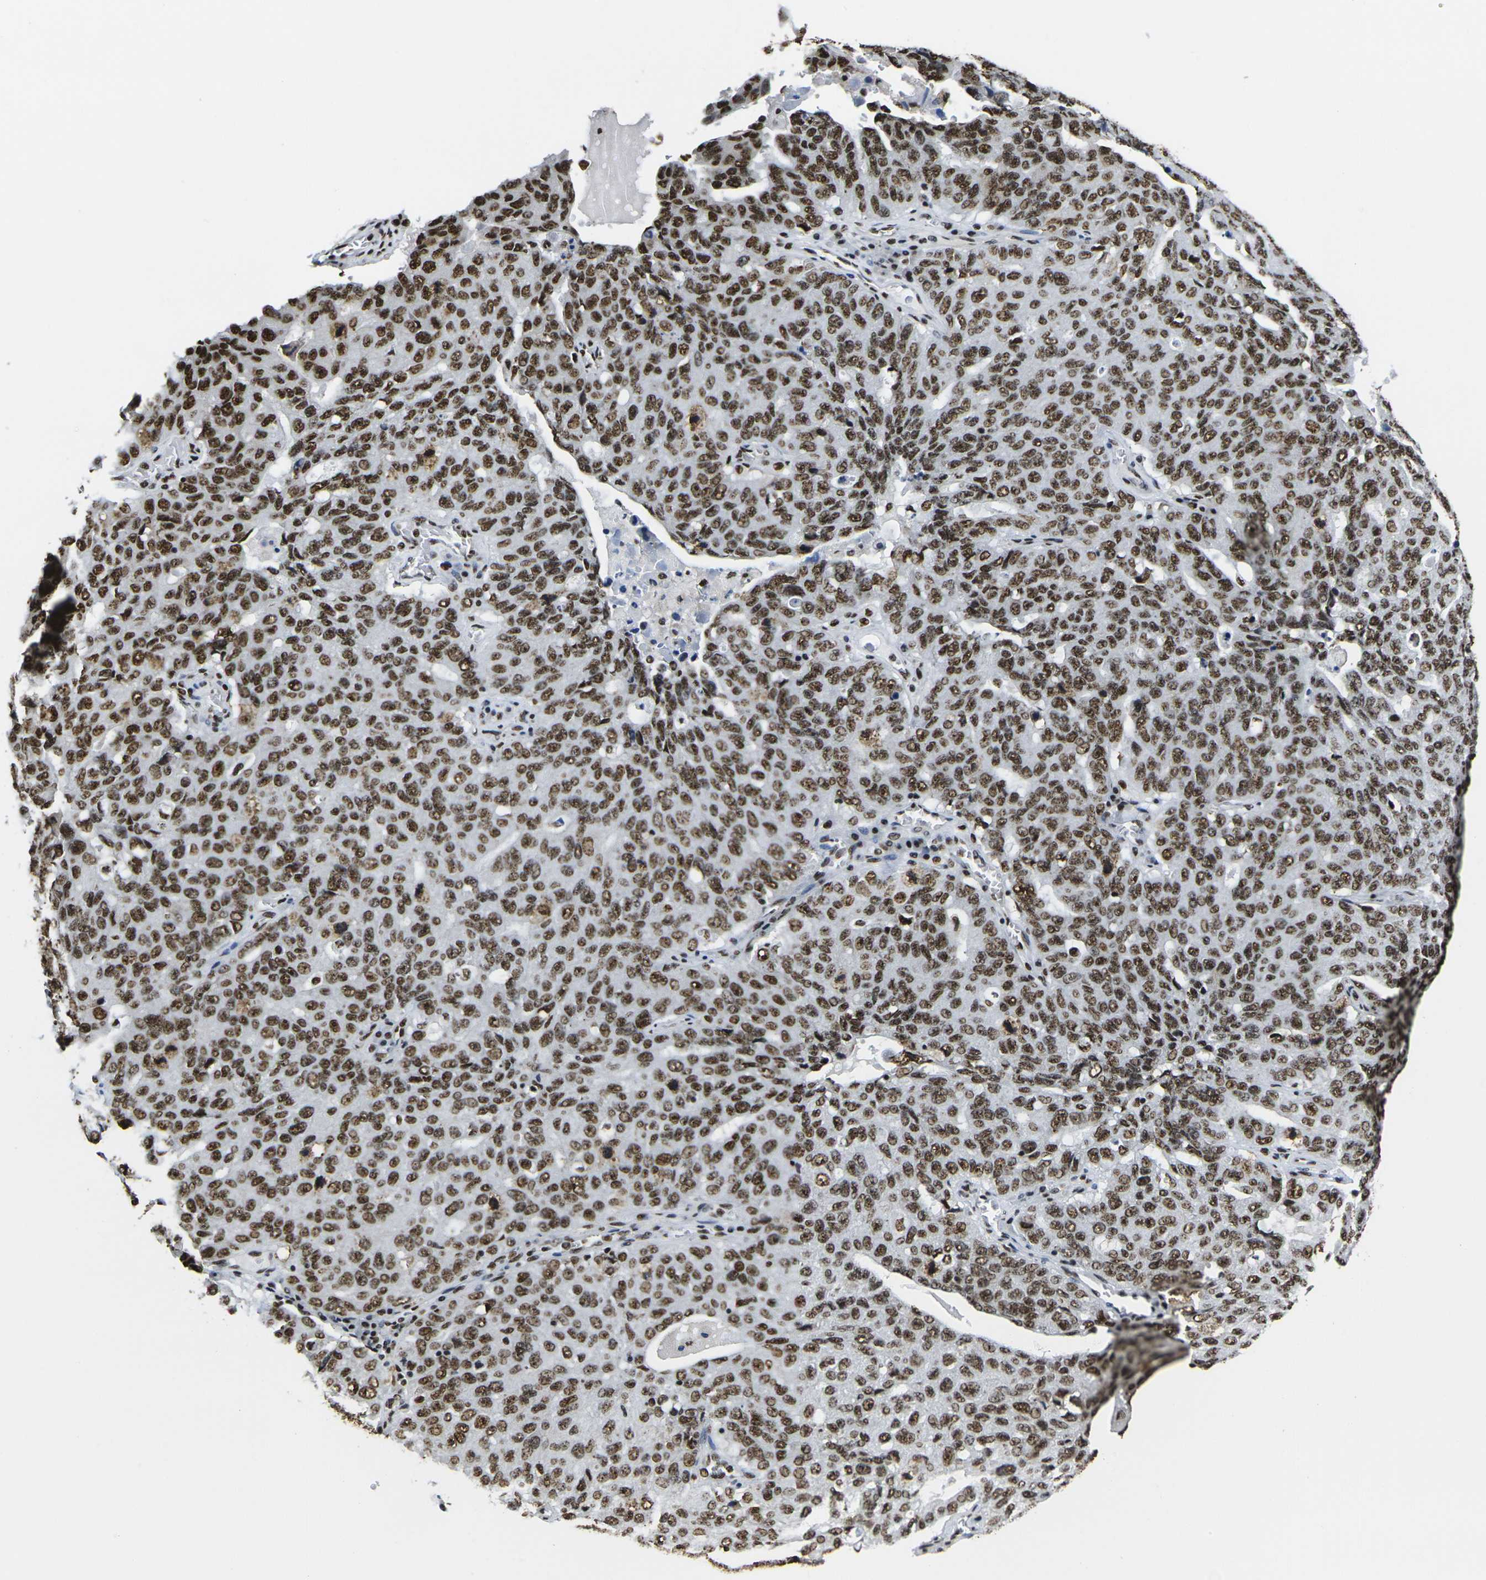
{"staining": {"intensity": "strong", "quantity": ">75%", "location": "nuclear"}, "tissue": "ovarian cancer", "cell_type": "Tumor cells", "image_type": "cancer", "snomed": [{"axis": "morphology", "description": "Carcinoma, endometroid"}, {"axis": "topography", "description": "Ovary"}], "caption": "A brown stain shows strong nuclear staining of a protein in ovarian cancer (endometroid carcinoma) tumor cells. (Stains: DAB (3,3'-diaminobenzidine) in brown, nuclei in blue, Microscopy: brightfield microscopy at high magnification).", "gene": "SMARCC1", "patient": {"sex": "female", "age": 62}}